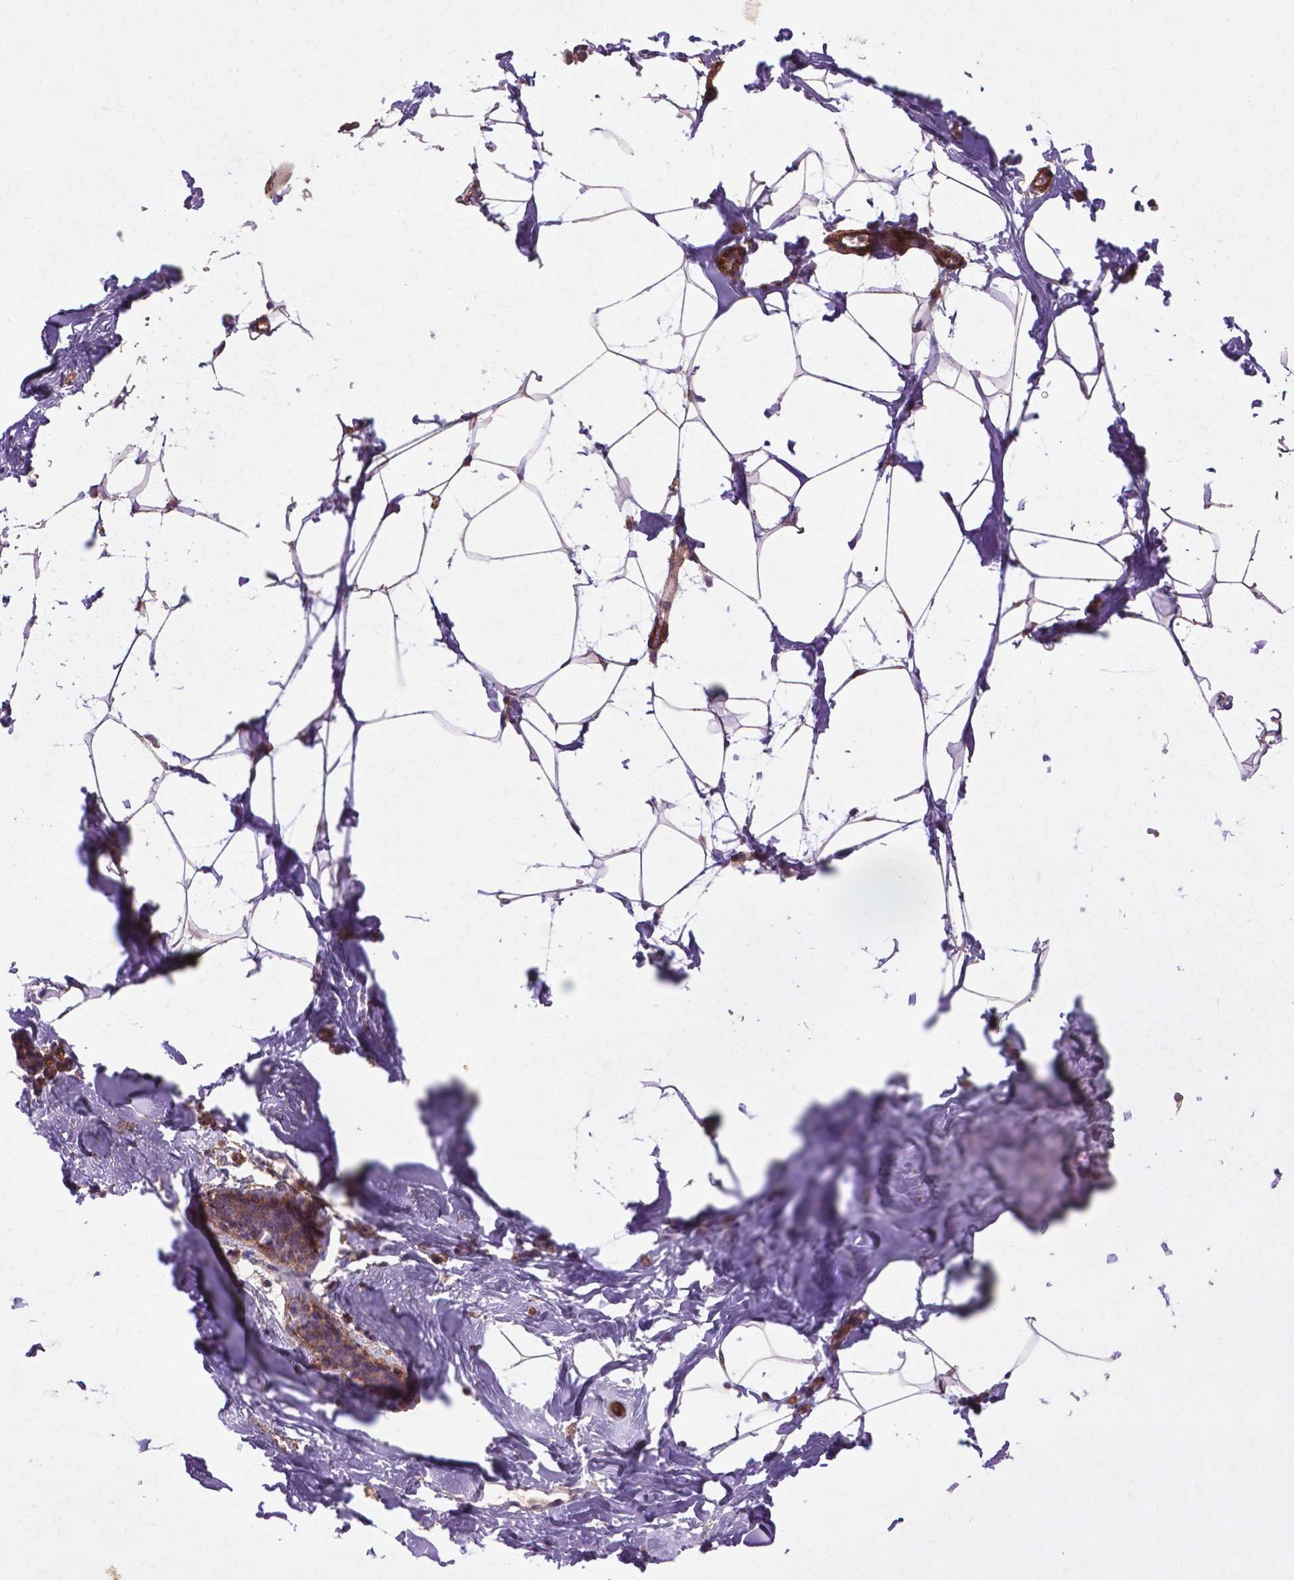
{"staining": {"intensity": "moderate", "quantity": "25%-75%", "location": "cytoplasmic/membranous"}, "tissue": "breast", "cell_type": "Adipocytes", "image_type": "normal", "snomed": [{"axis": "morphology", "description": "Normal tissue, NOS"}, {"axis": "topography", "description": "Breast"}], "caption": "Unremarkable breast shows moderate cytoplasmic/membranous staining in approximately 25%-75% of adipocytes, visualized by immunohistochemistry. (DAB (3,3'-diaminobenzidine) = brown stain, brightfield microscopy at high magnification).", "gene": "RRAS", "patient": {"sex": "female", "age": 32}}